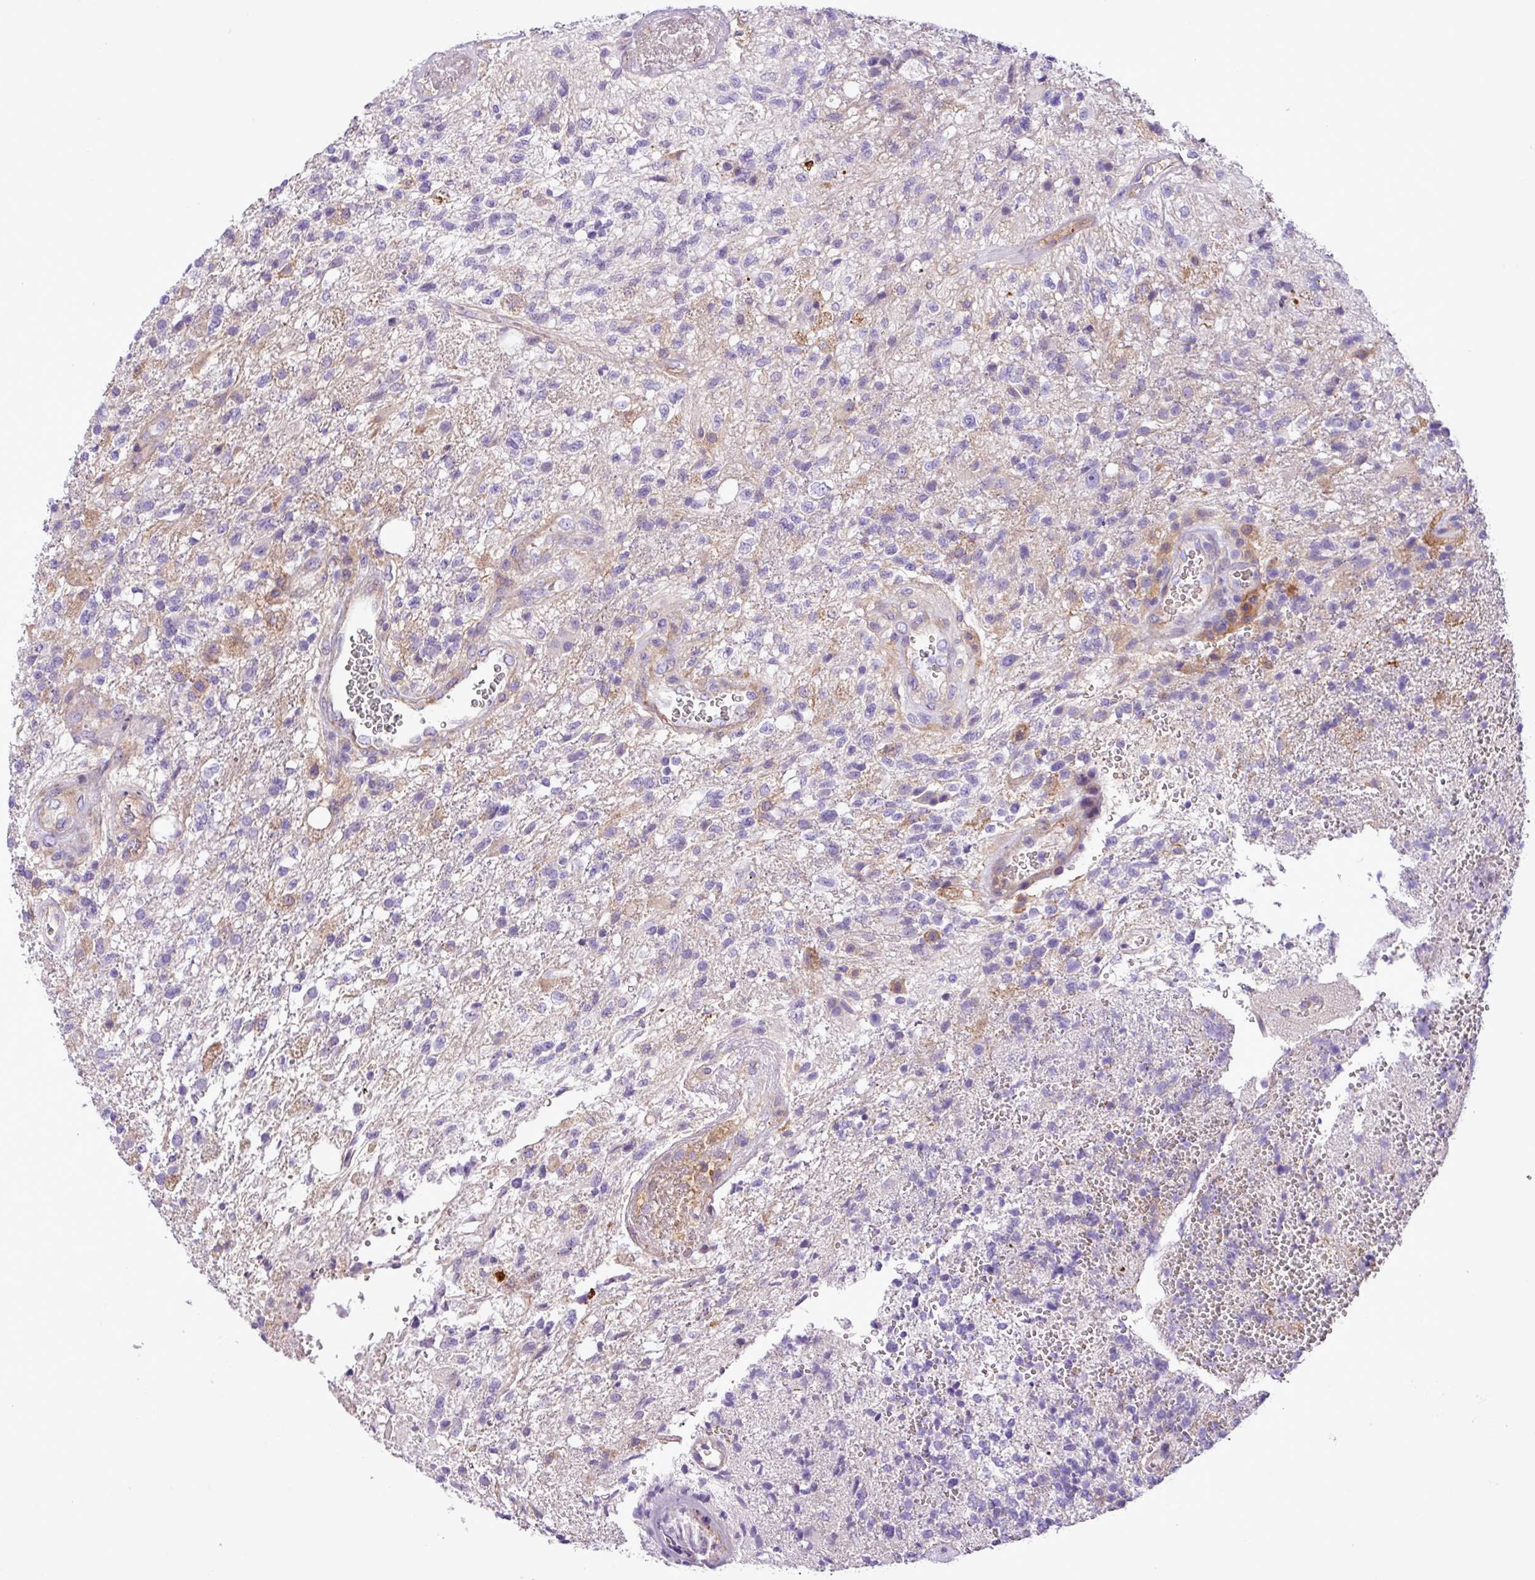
{"staining": {"intensity": "negative", "quantity": "none", "location": "none"}, "tissue": "glioma", "cell_type": "Tumor cells", "image_type": "cancer", "snomed": [{"axis": "morphology", "description": "Glioma, malignant, High grade"}, {"axis": "topography", "description": "Brain"}], "caption": "The histopathology image displays no staining of tumor cells in glioma.", "gene": "C11orf91", "patient": {"sex": "male", "age": 56}}